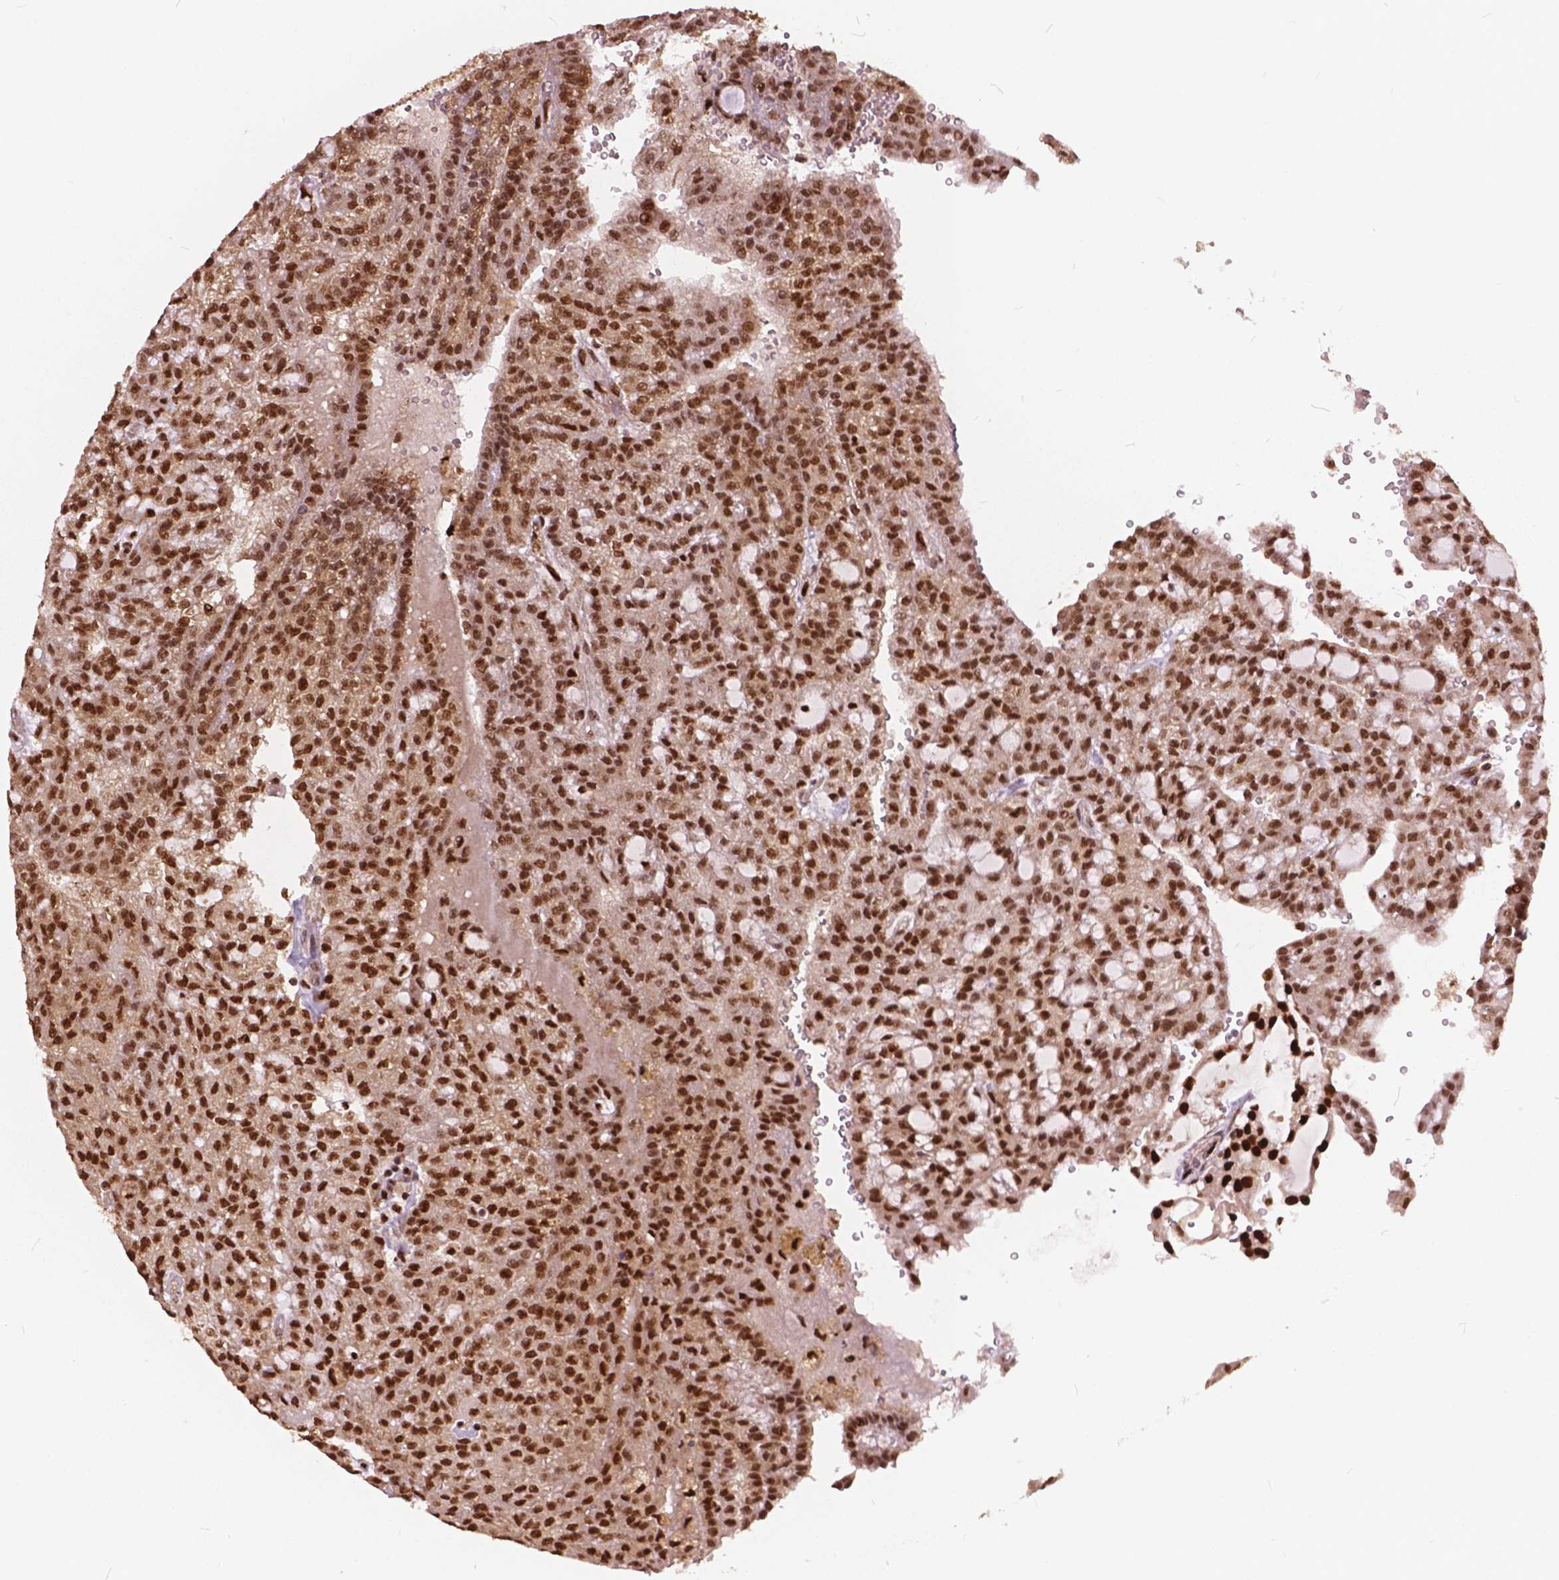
{"staining": {"intensity": "moderate", "quantity": ">75%", "location": "nuclear"}, "tissue": "renal cancer", "cell_type": "Tumor cells", "image_type": "cancer", "snomed": [{"axis": "morphology", "description": "Adenocarcinoma, NOS"}, {"axis": "topography", "description": "Kidney"}], "caption": "Immunohistochemistry of human renal adenocarcinoma displays medium levels of moderate nuclear expression in about >75% of tumor cells. (IHC, brightfield microscopy, high magnification).", "gene": "ANP32B", "patient": {"sex": "male", "age": 63}}